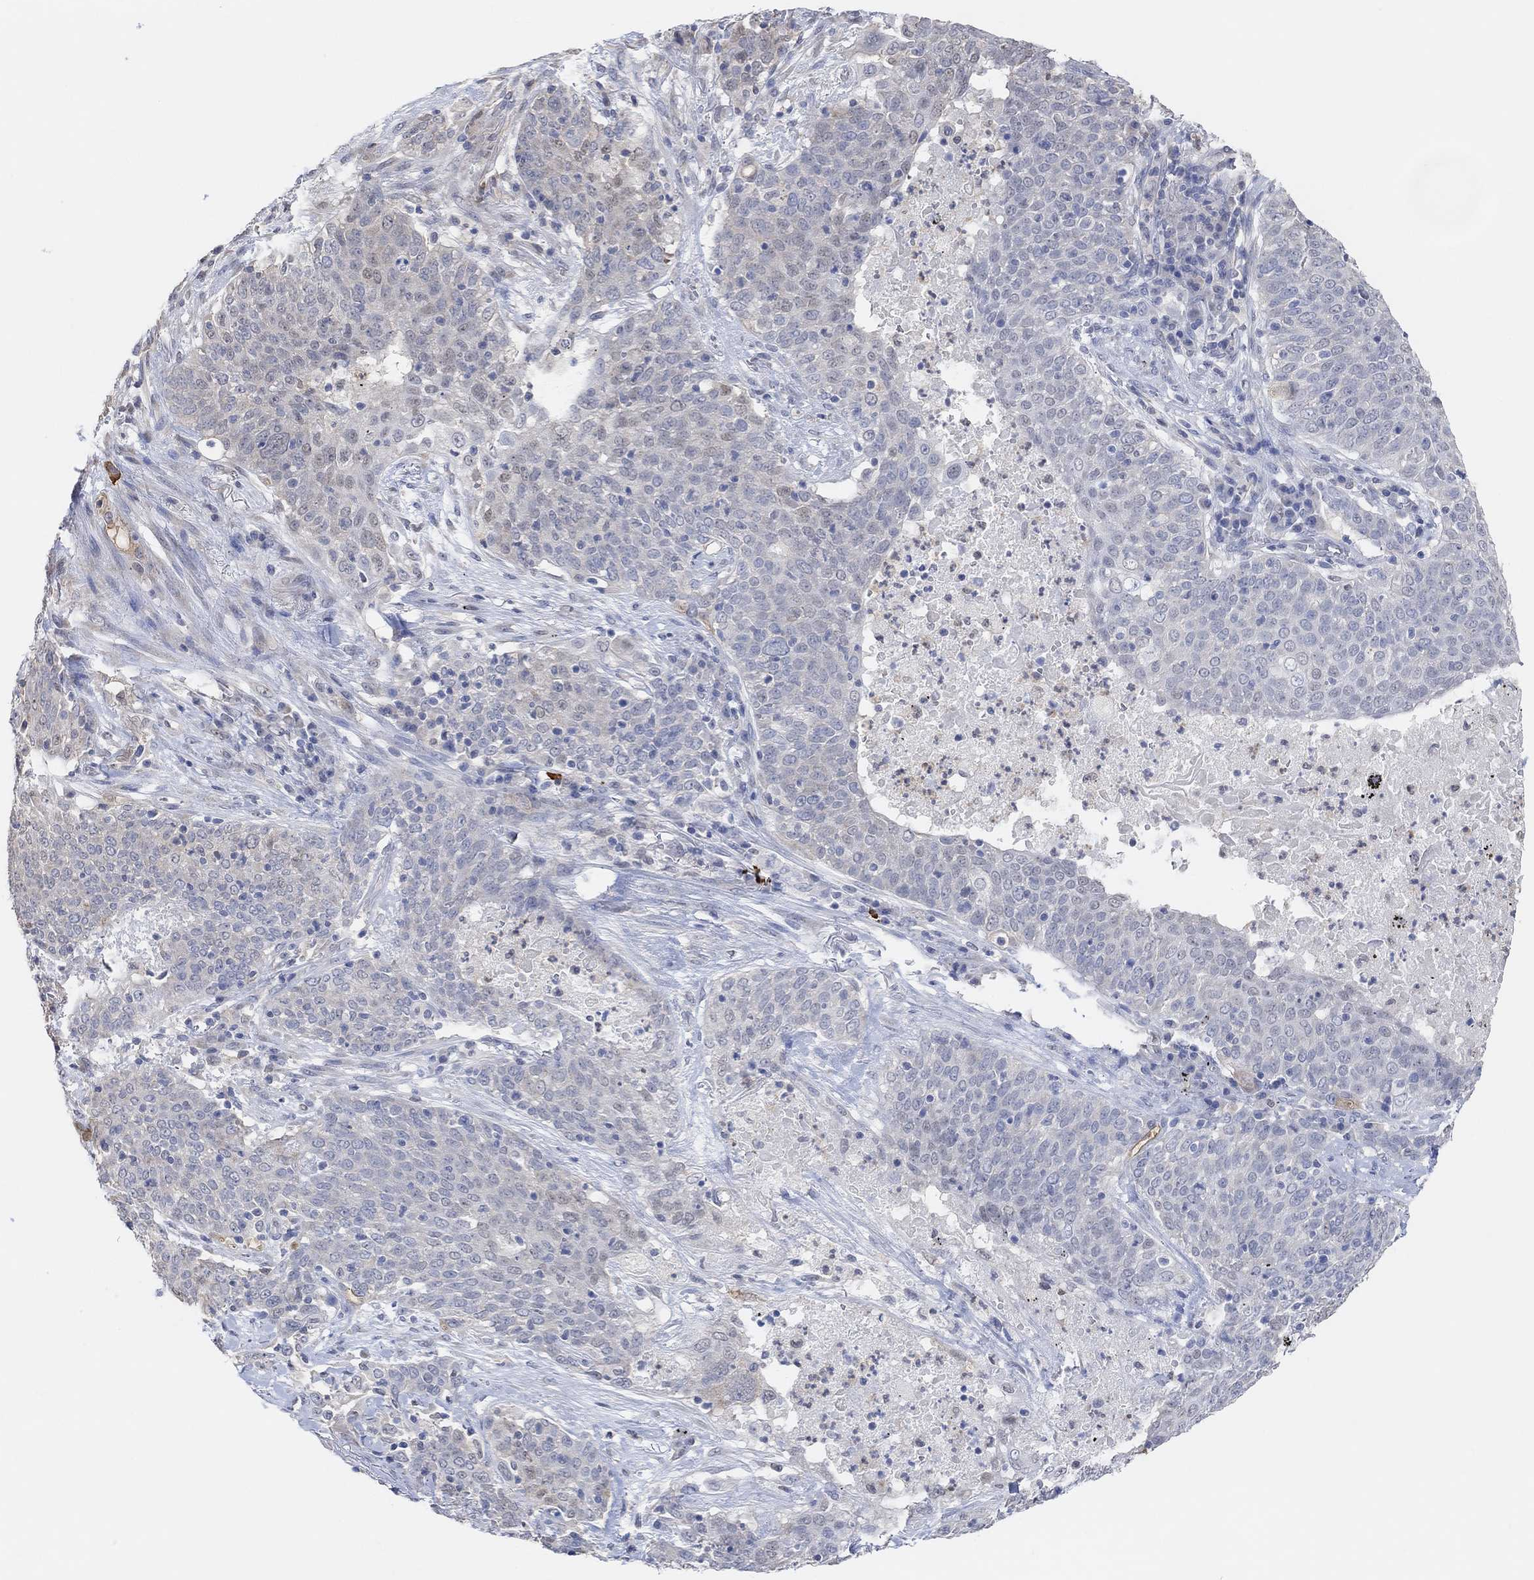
{"staining": {"intensity": "negative", "quantity": "none", "location": "none"}, "tissue": "lung cancer", "cell_type": "Tumor cells", "image_type": "cancer", "snomed": [{"axis": "morphology", "description": "Squamous cell carcinoma, NOS"}, {"axis": "topography", "description": "Lung"}], "caption": "IHC micrograph of neoplastic tissue: lung squamous cell carcinoma stained with DAB (3,3'-diaminobenzidine) displays no significant protein positivity in tumor cells.", "gene": "MUC1", "patient": {"sex": "male", "age": 82}}